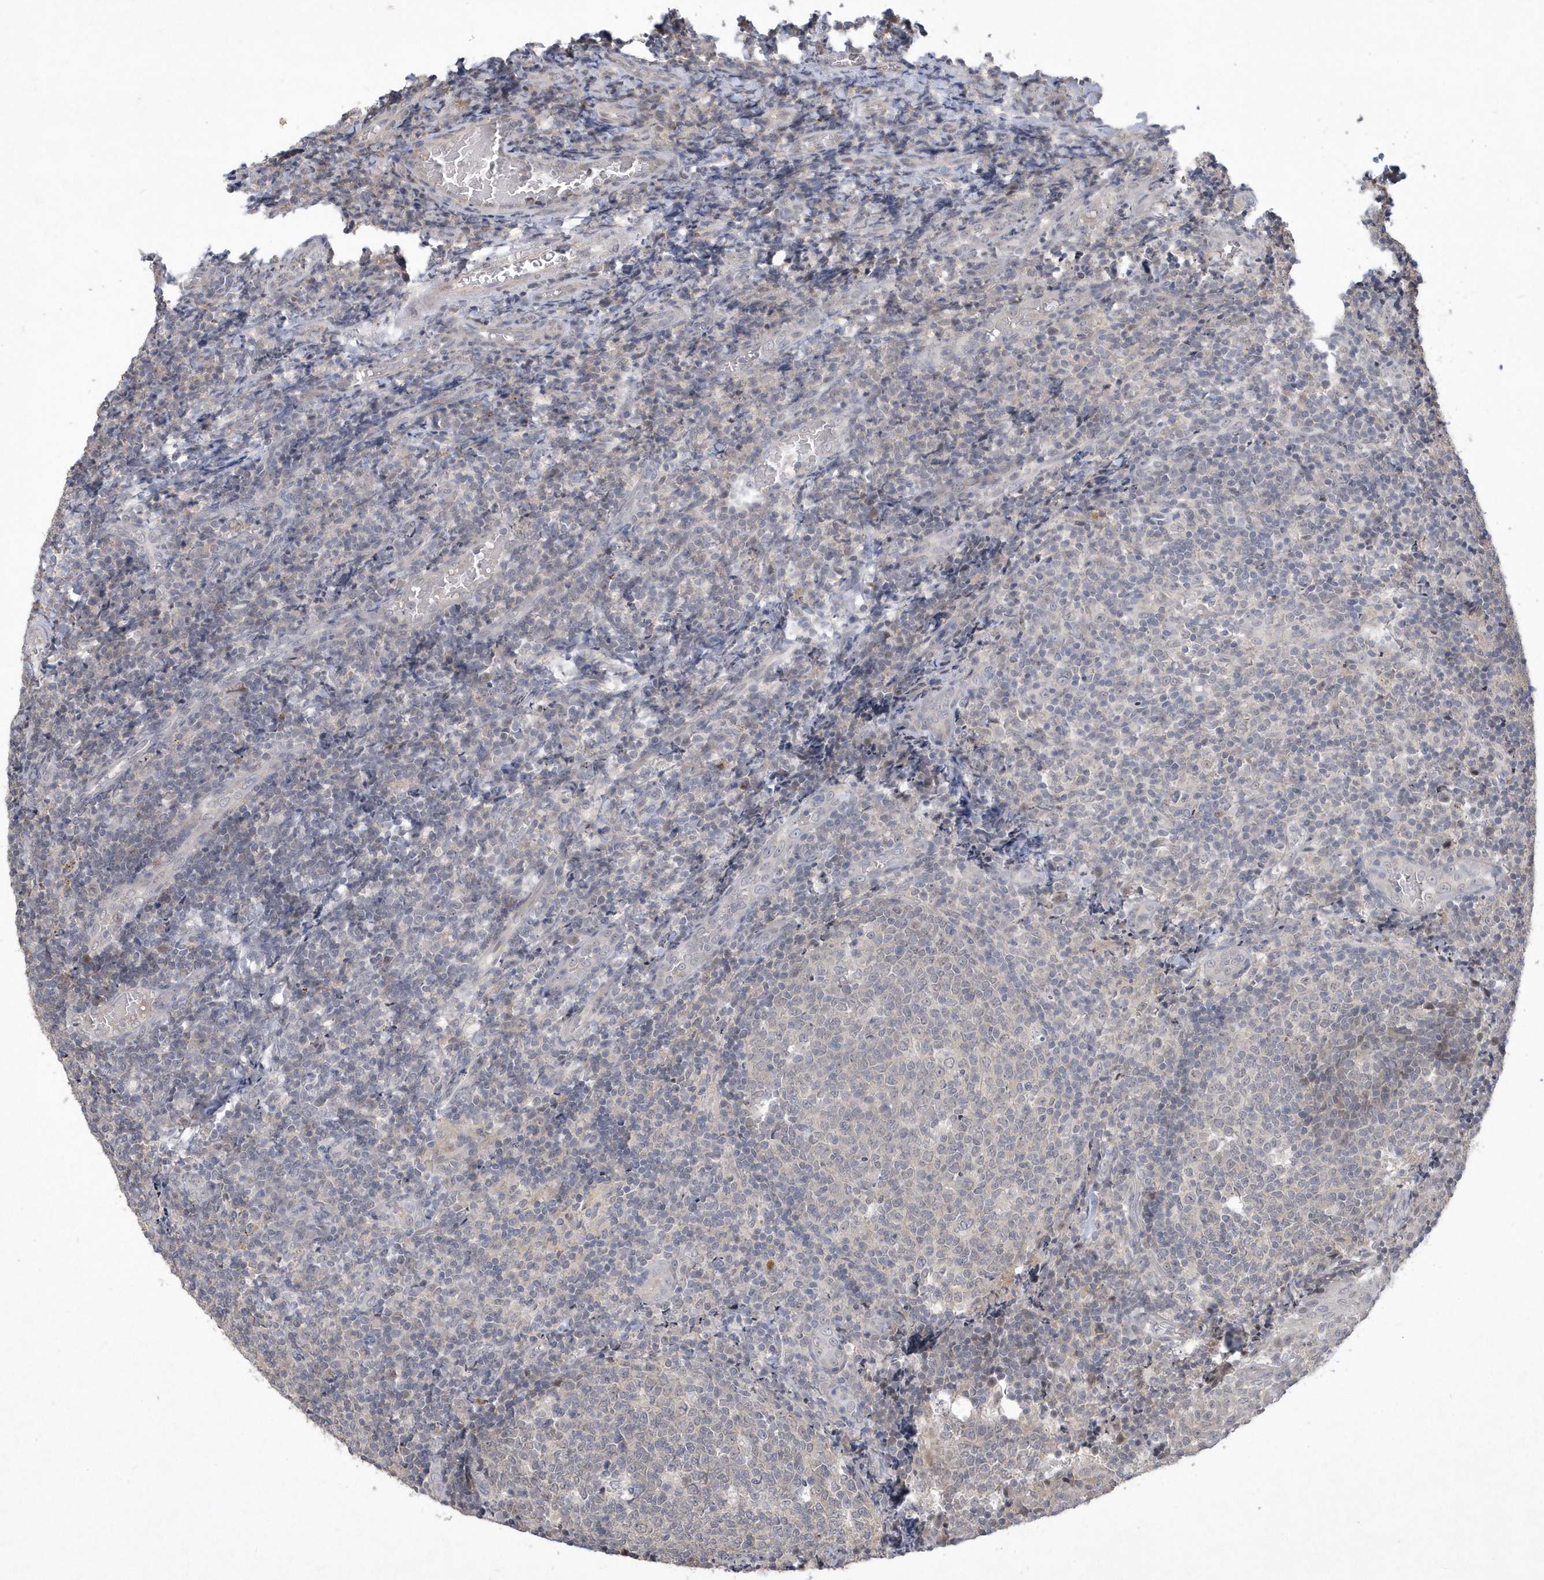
{"staining": {"intensity": "negative", "quantity": "none", "location": "none"}, "tissue": "tonsil", "cell_type": "Germinal center cells", "image_type": "normal", "snomed": [{"axis": "morphology", "description": "Normal tissue, NOS"}, {"axis": "topography", "description": "Tonsil"}], "caption": "Germinal center cells show no significant protein positivity in unremarkable tonsil. The staining was performed using DAB to visualize the protein expression in brown, while the nuclei were stained in blue with hematoxylin (Magnification: 20x).", "gene": "TSPEAR", "patient": {"sex": "female", "age": 19}}